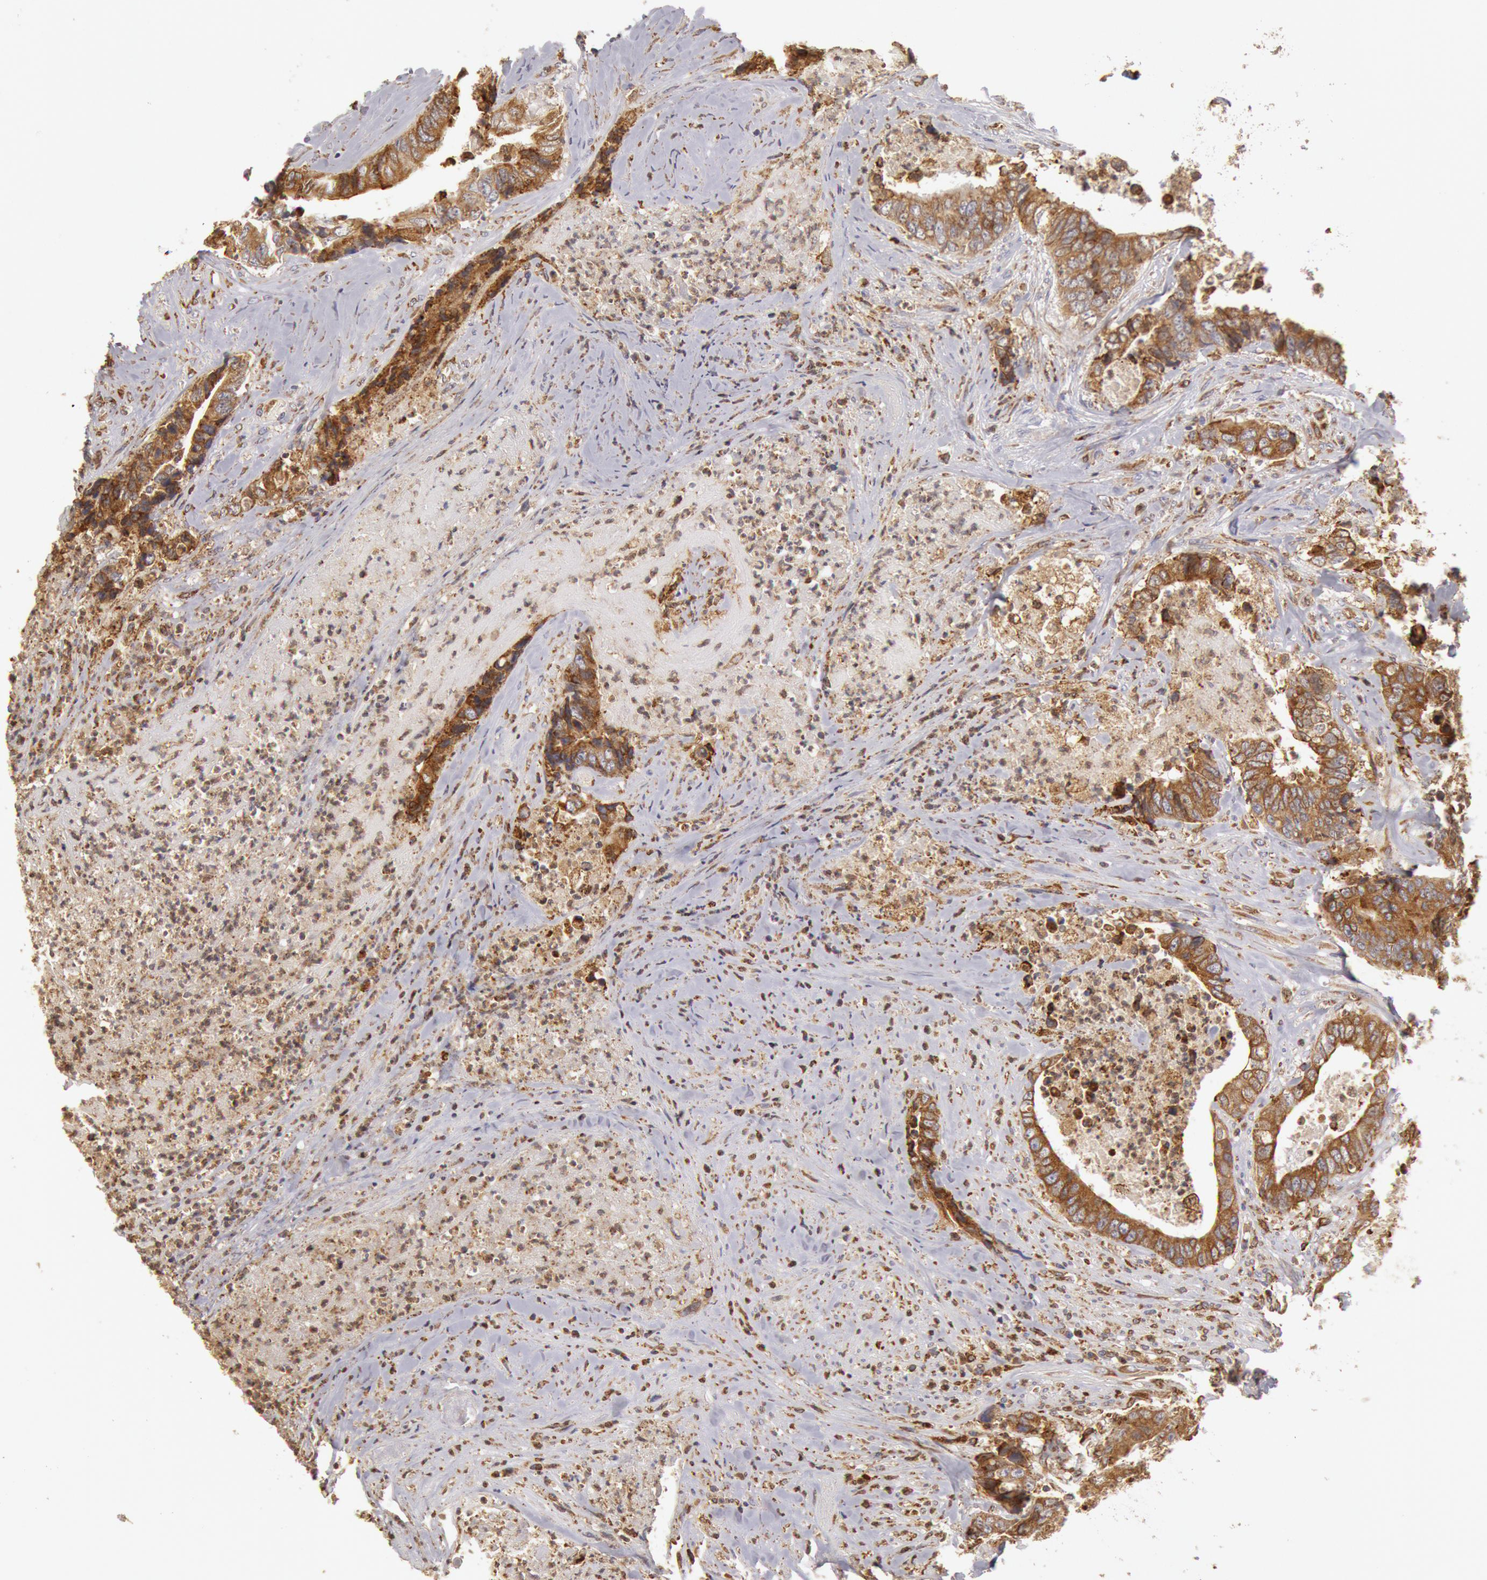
{"staining": {"intensity": "moderate", "quantity": ">75%", "location": "cytoplasmic/membranous"}, "tissue": "colorectal cancer", "cell_type": "Tumor cells", "image_type": "cancer", "snomed": [{"axis": "morphology", "description": "Adenocarcinoma, NOS"}, {"axis": "topography", "description": "Rectum"}], "caption": "An immunohistochemistry (IHC) image of neoplastic tissue is shown. Protein staining in brown shows moderate cytoplasmic/membranous positivity in colorectal cancer within tumor cells.", "gene": "ERP44", "patient": {"sex": "female", "age": 65}}